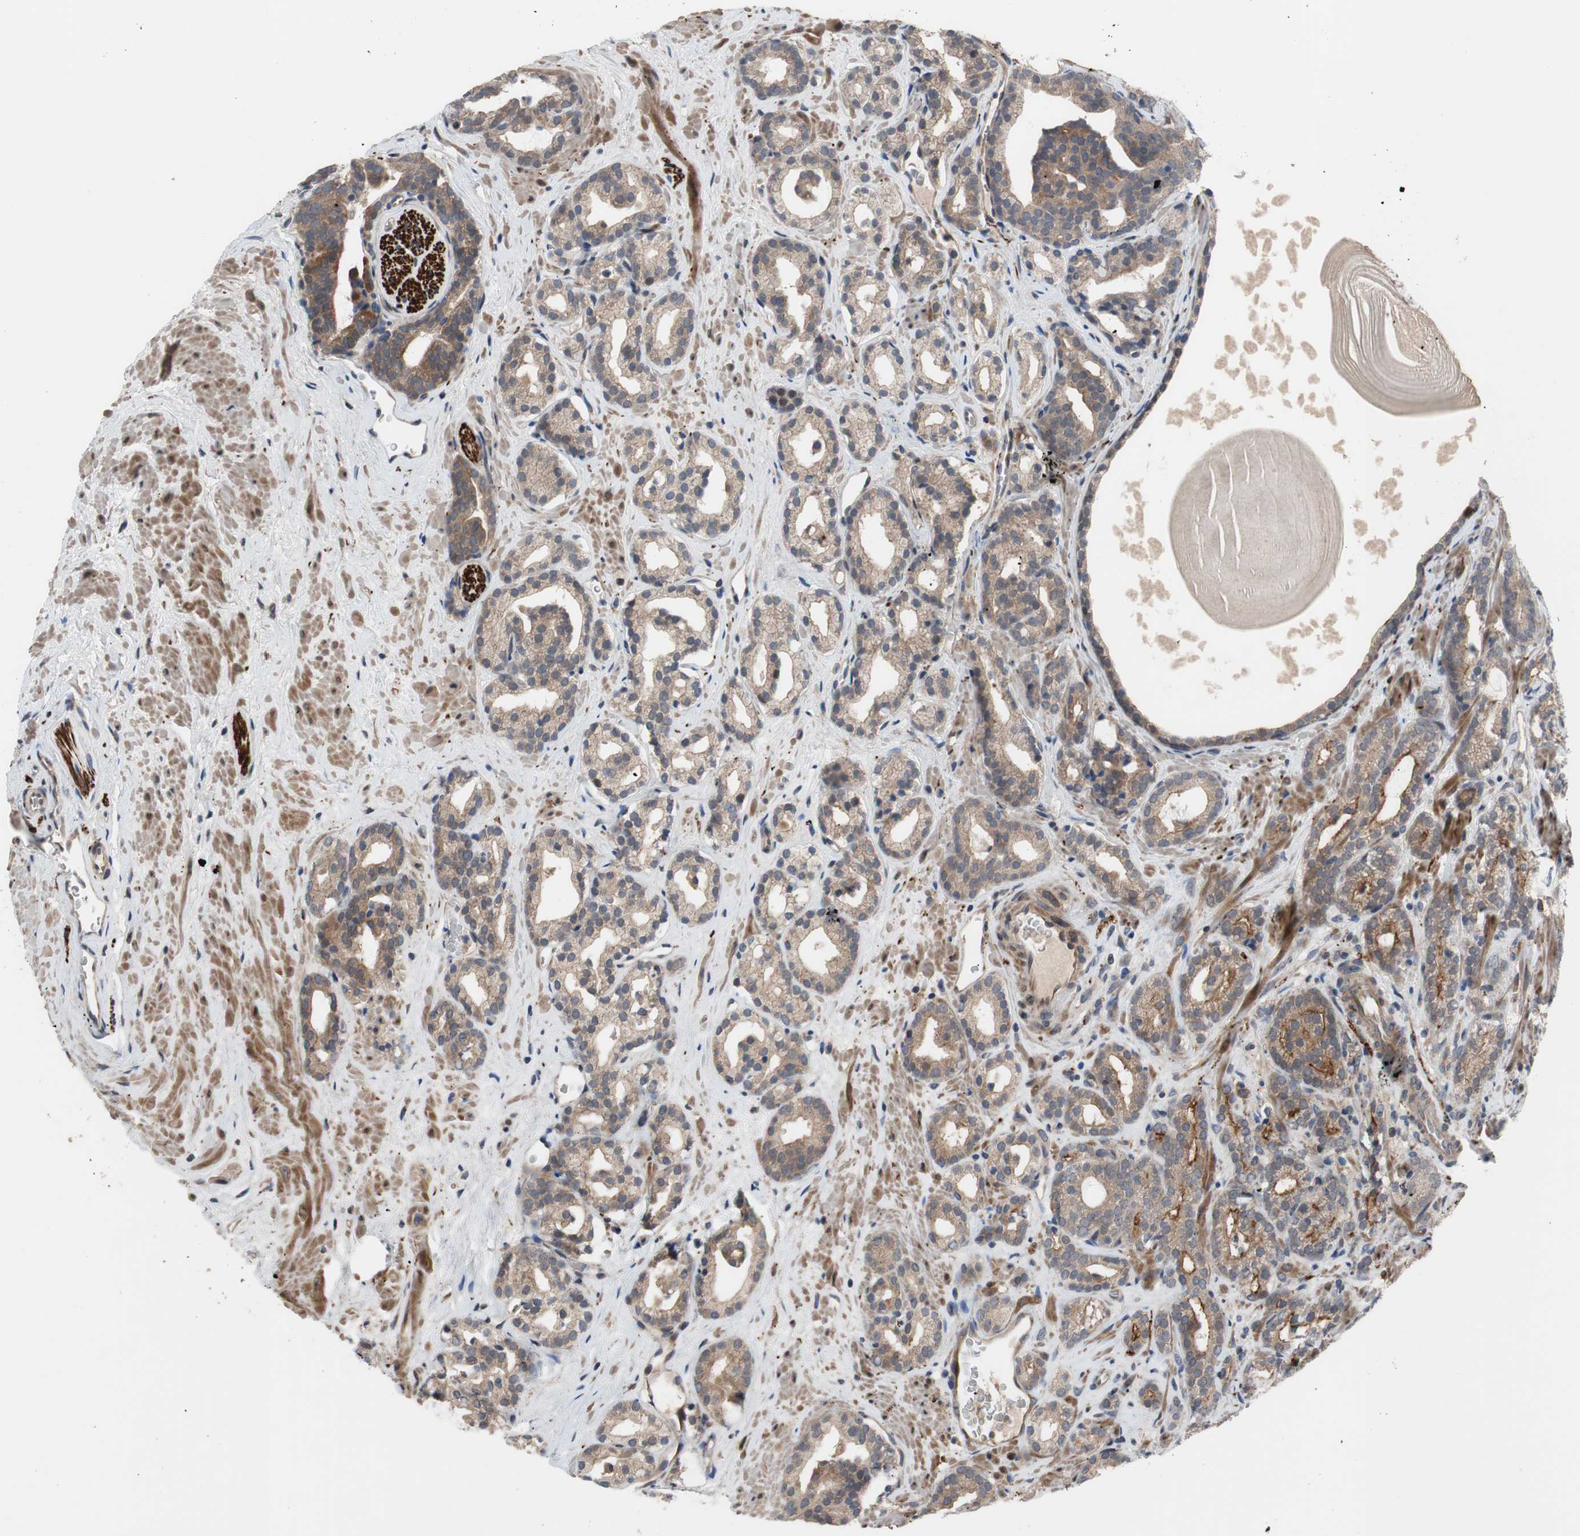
{"staining": {"intensity": "moderate", "quantity": ">75%", "location": "cytoplasmic/membranous"}, "tissue": "prostate cancer", "cell_type": "Tumor cells", "image_type": "cancer", "snomed": [{"axis": "morphology", "description": "Adenocarcinoma, Low grade"}, {"axis": "topography", "description": "Prostate"}], "caption": "Protein analysis of prostate cancer (low-grade adenocarcinoma) tissue demonstrates moderate cytoplasmic/membranous staining in about >75% of tumor cells.", "gene": "OAZ1", "patient": {"sex": "male", "age": 63}}